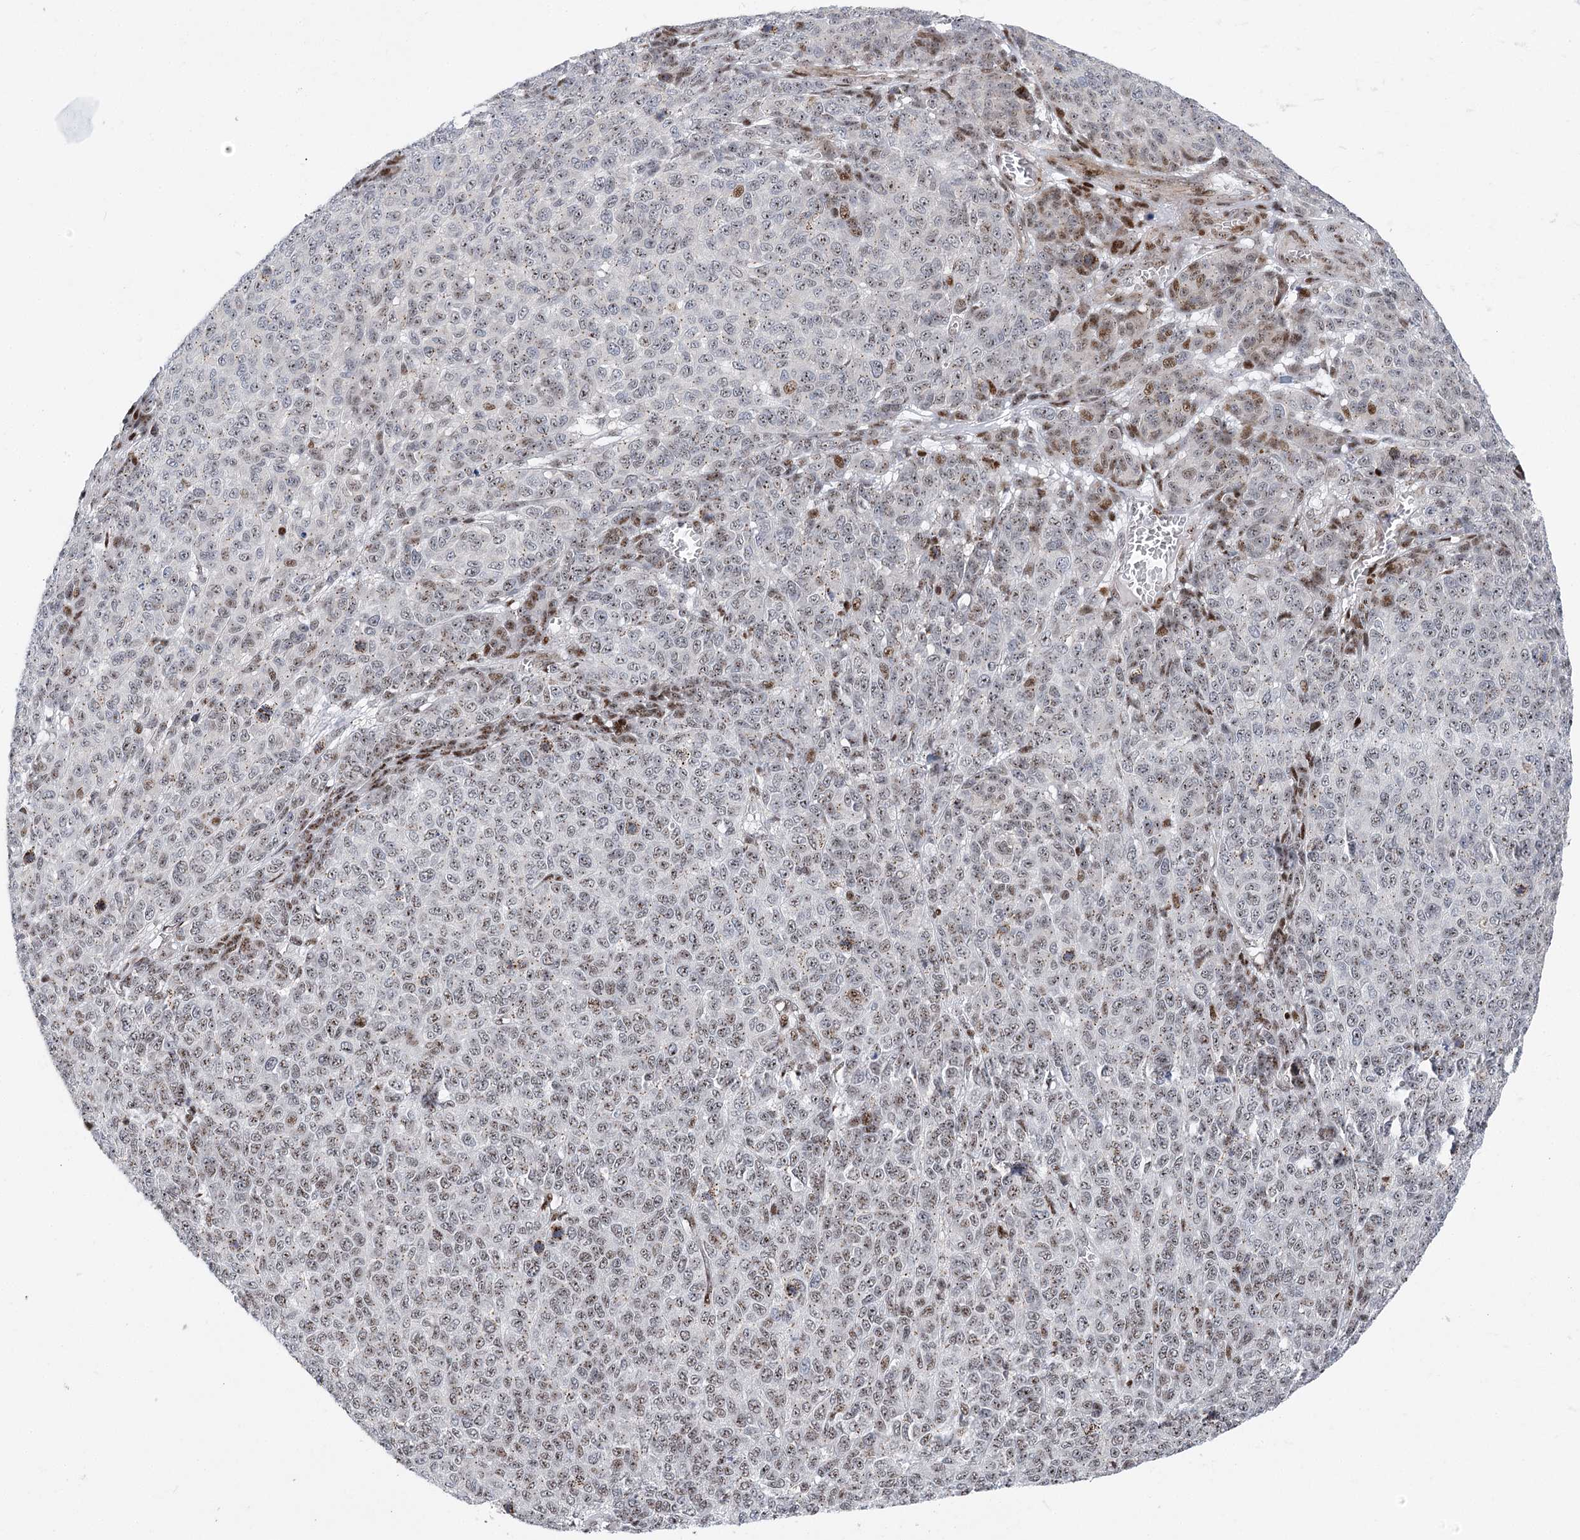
{"staining": {"intensity": "moderate", "quantity": "25%-75%", "location": "nuclear"}, "tissue": "melanoma", "cell_type": "Tumor cells", "image_type": "cancer", "snomed": [{"axis": "morphology", "description": "Malignant melanoma, NOS"}, {"axis": "topography", "description": "Skin"}], "caption": "Immunohistochemistry (IHC) (DAB) staining of malignant melanoma reveals moderate nuclear protein positivity in approximately 25%-75% of tumor cells.", "gene": "CAMTA1", "patient": {"sex": "male", "age": 49}}